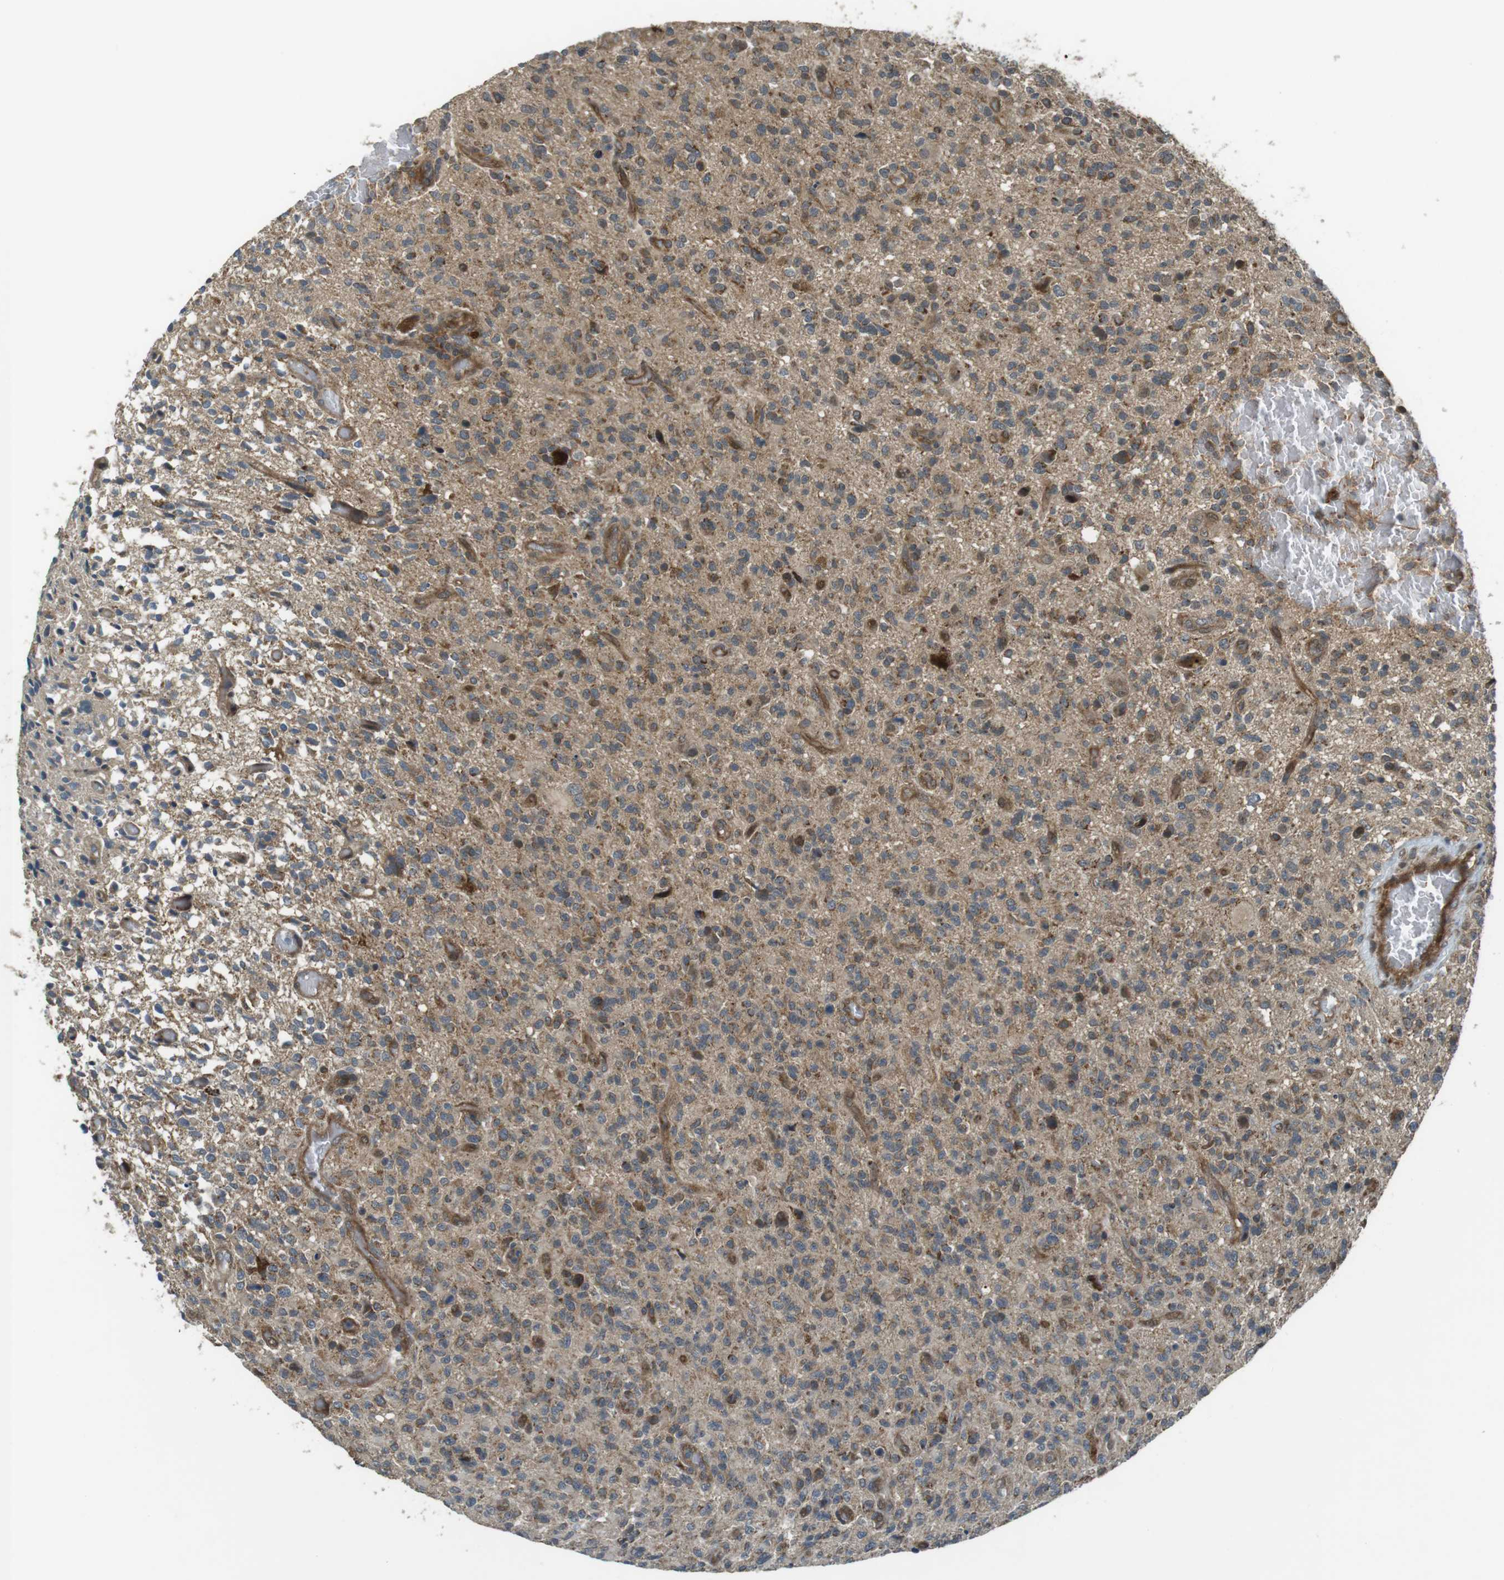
{"staining": {"intensity": "moderate", "quantity": ">75%", "location": "cytoplasmic/membranous"}, "tissue": "glioma", "cell_type": "Tumor cells", "image_type": "cancer", "snomed": [{"axis": "morphology", "description": "Glioma, malignant, High grade"}, {"axis": "topography", "description": "Brain"}], "caption": "Human malignant glioma (high-grade) stained for a protein (brown) demonstrates moderate cytoplasmic/membranous positive staining in about >75% of tumor cells.", "gene": "IFFO2", "patient": {"sex": "male", "age": 71}}